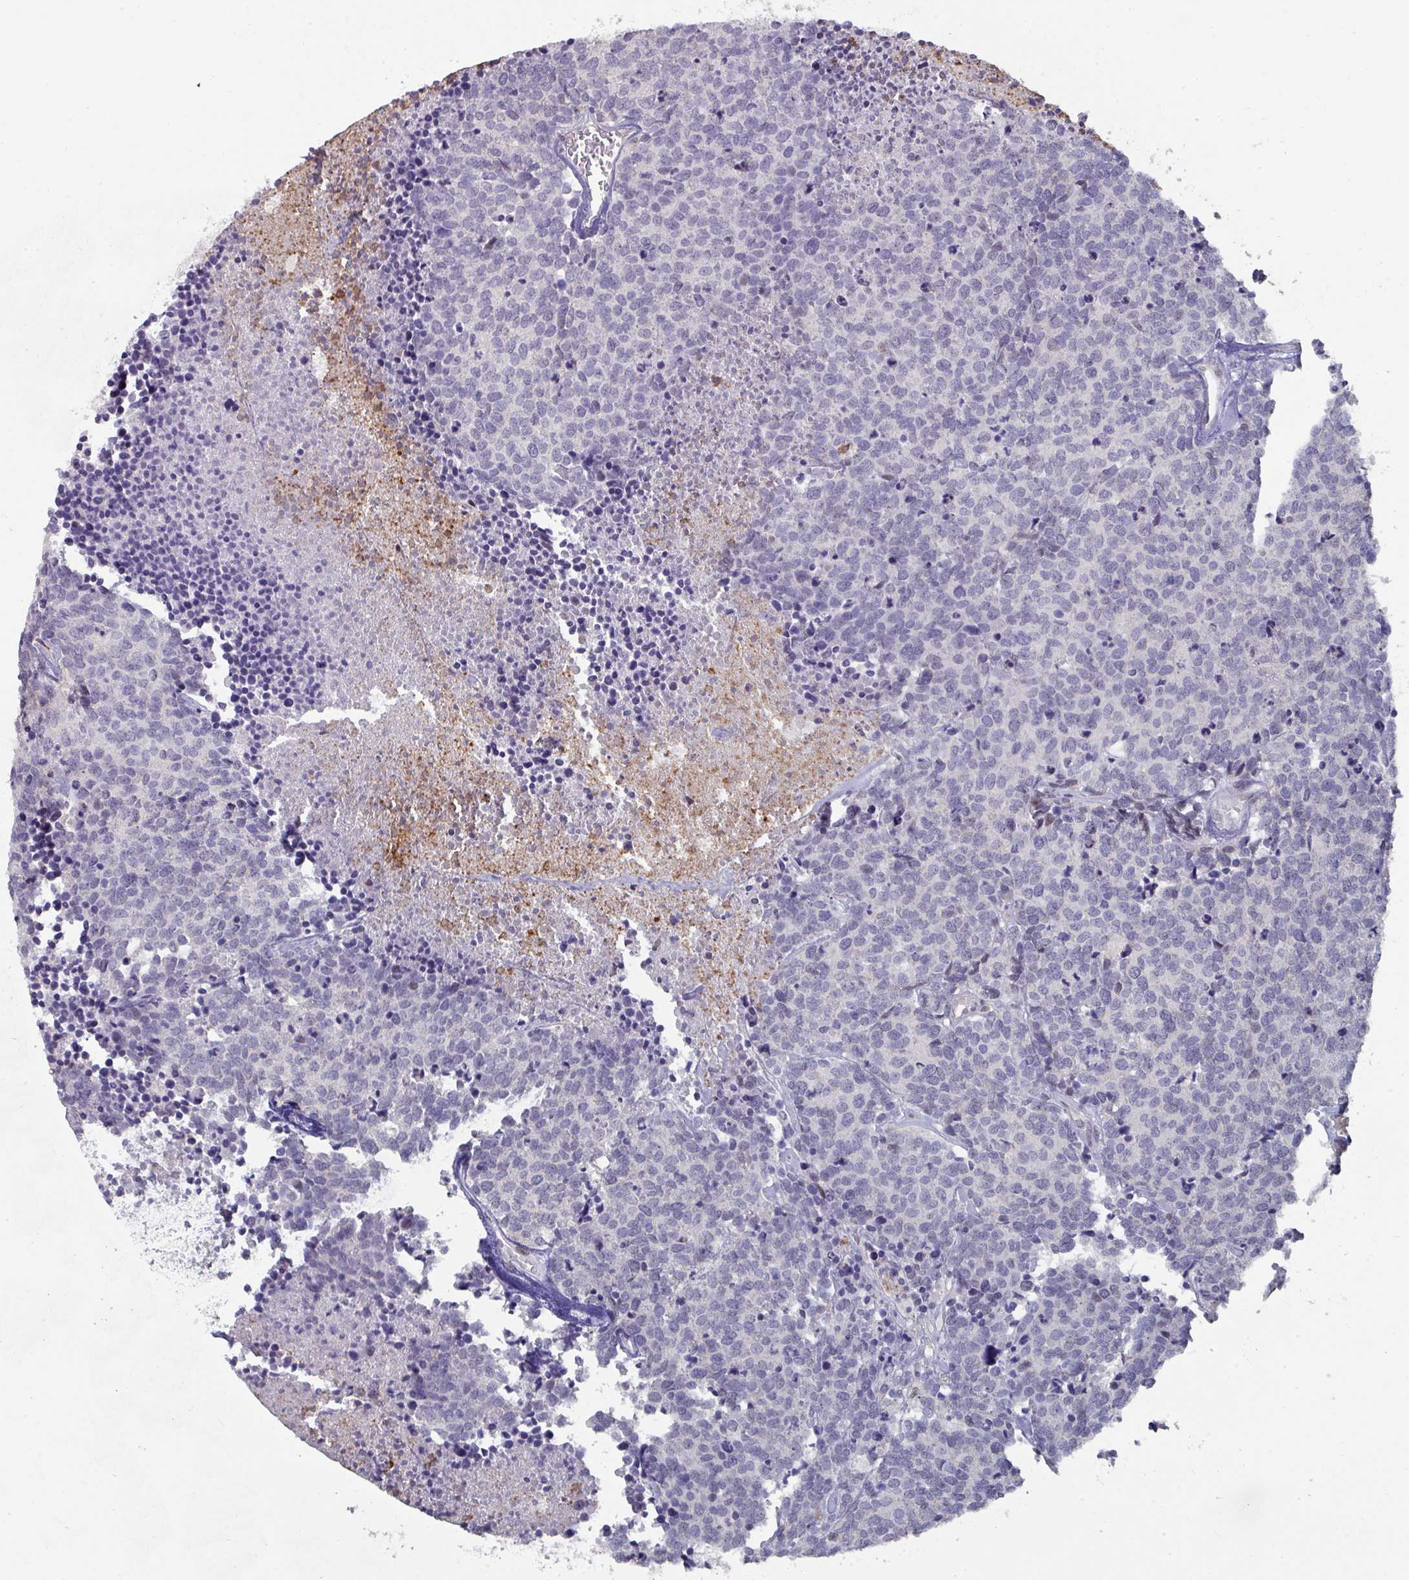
{"staining": {"intensity": "negative", "quantity": "none", "location": "none"}, "tissue": "carcinoid", "cell_type": "Tumor cells", "image_type": "cancer", "snomed": [{"axis": "morphology", "description": "Carcinoid, malignant, NOS"}, {"axis": "topography", "description": "Skin"}], "caption": "The image shows no staining of tumor cells in carcinoid. (DAB IHC visualized using brightfield microscopy, high magnification).", "gene": "RASAL3", "patient": {"sex": "female", "age": 79}}